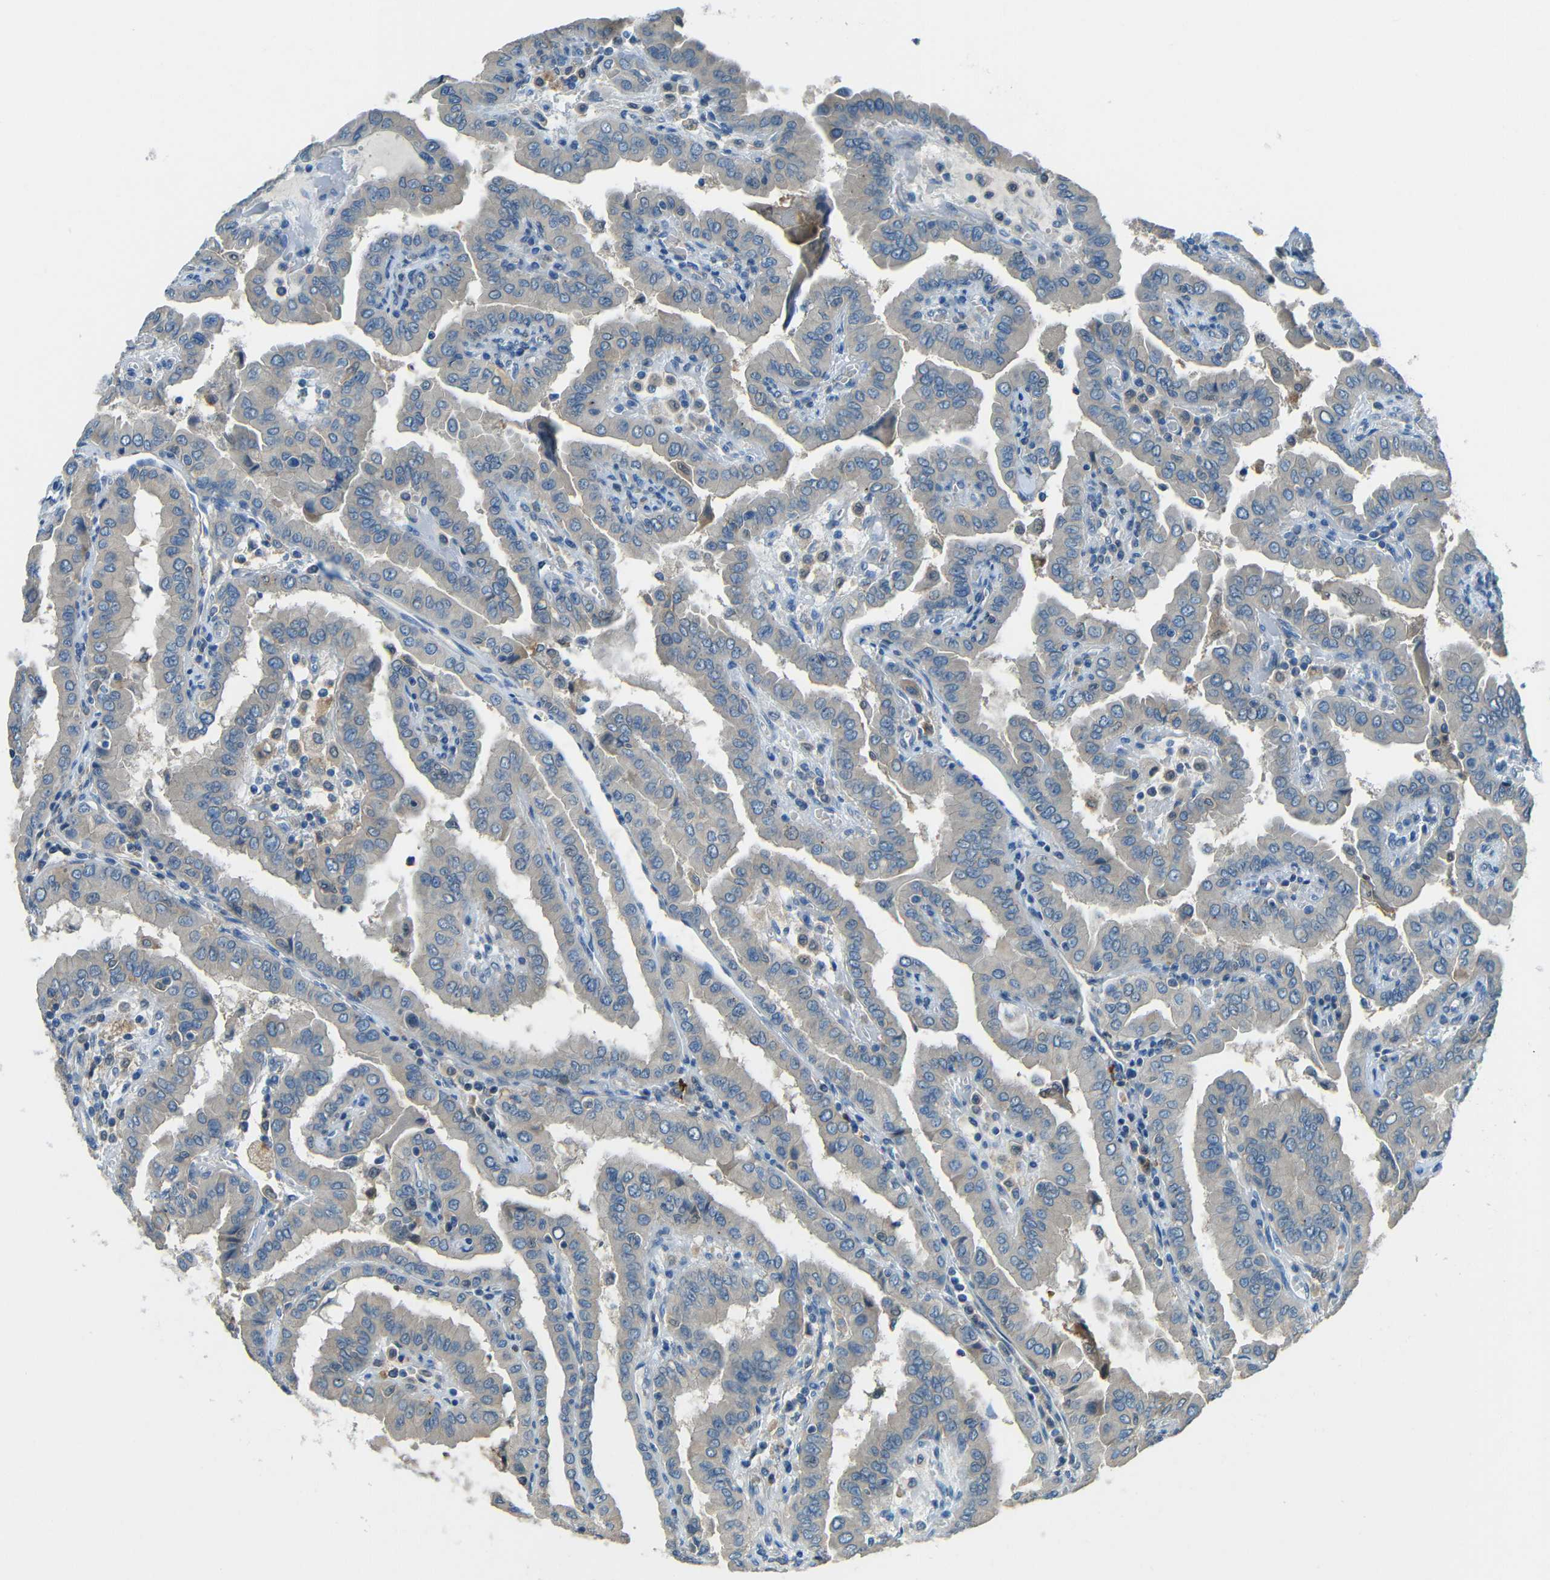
{"staining": {"intensity": "weak", "quantity": "<25%", "location": "cytoplasmic/membranous"}, "tissue": "thyroid cancer", "cell_type": "Tumor cells", "image_type": "cancer", "snomed": [{"axis": "morphology", "description": "Papillary adenocarcinoma, NOS"}, {"axis": "topography", "description": "Thyroid gland"}], "caption": "The micrograph exhibits no staining of tumor cells in thyroid cancer (papillary adenocarcinoma). (Stains: DAB (3,3'-diaminobenzidine) immunohistochemistry with hematoxylin counter stain, Microscopy: brightfield microscopy at high magnification).", "gene": "CYP26B1", "patient": {"sex": "male", "age": 33}}